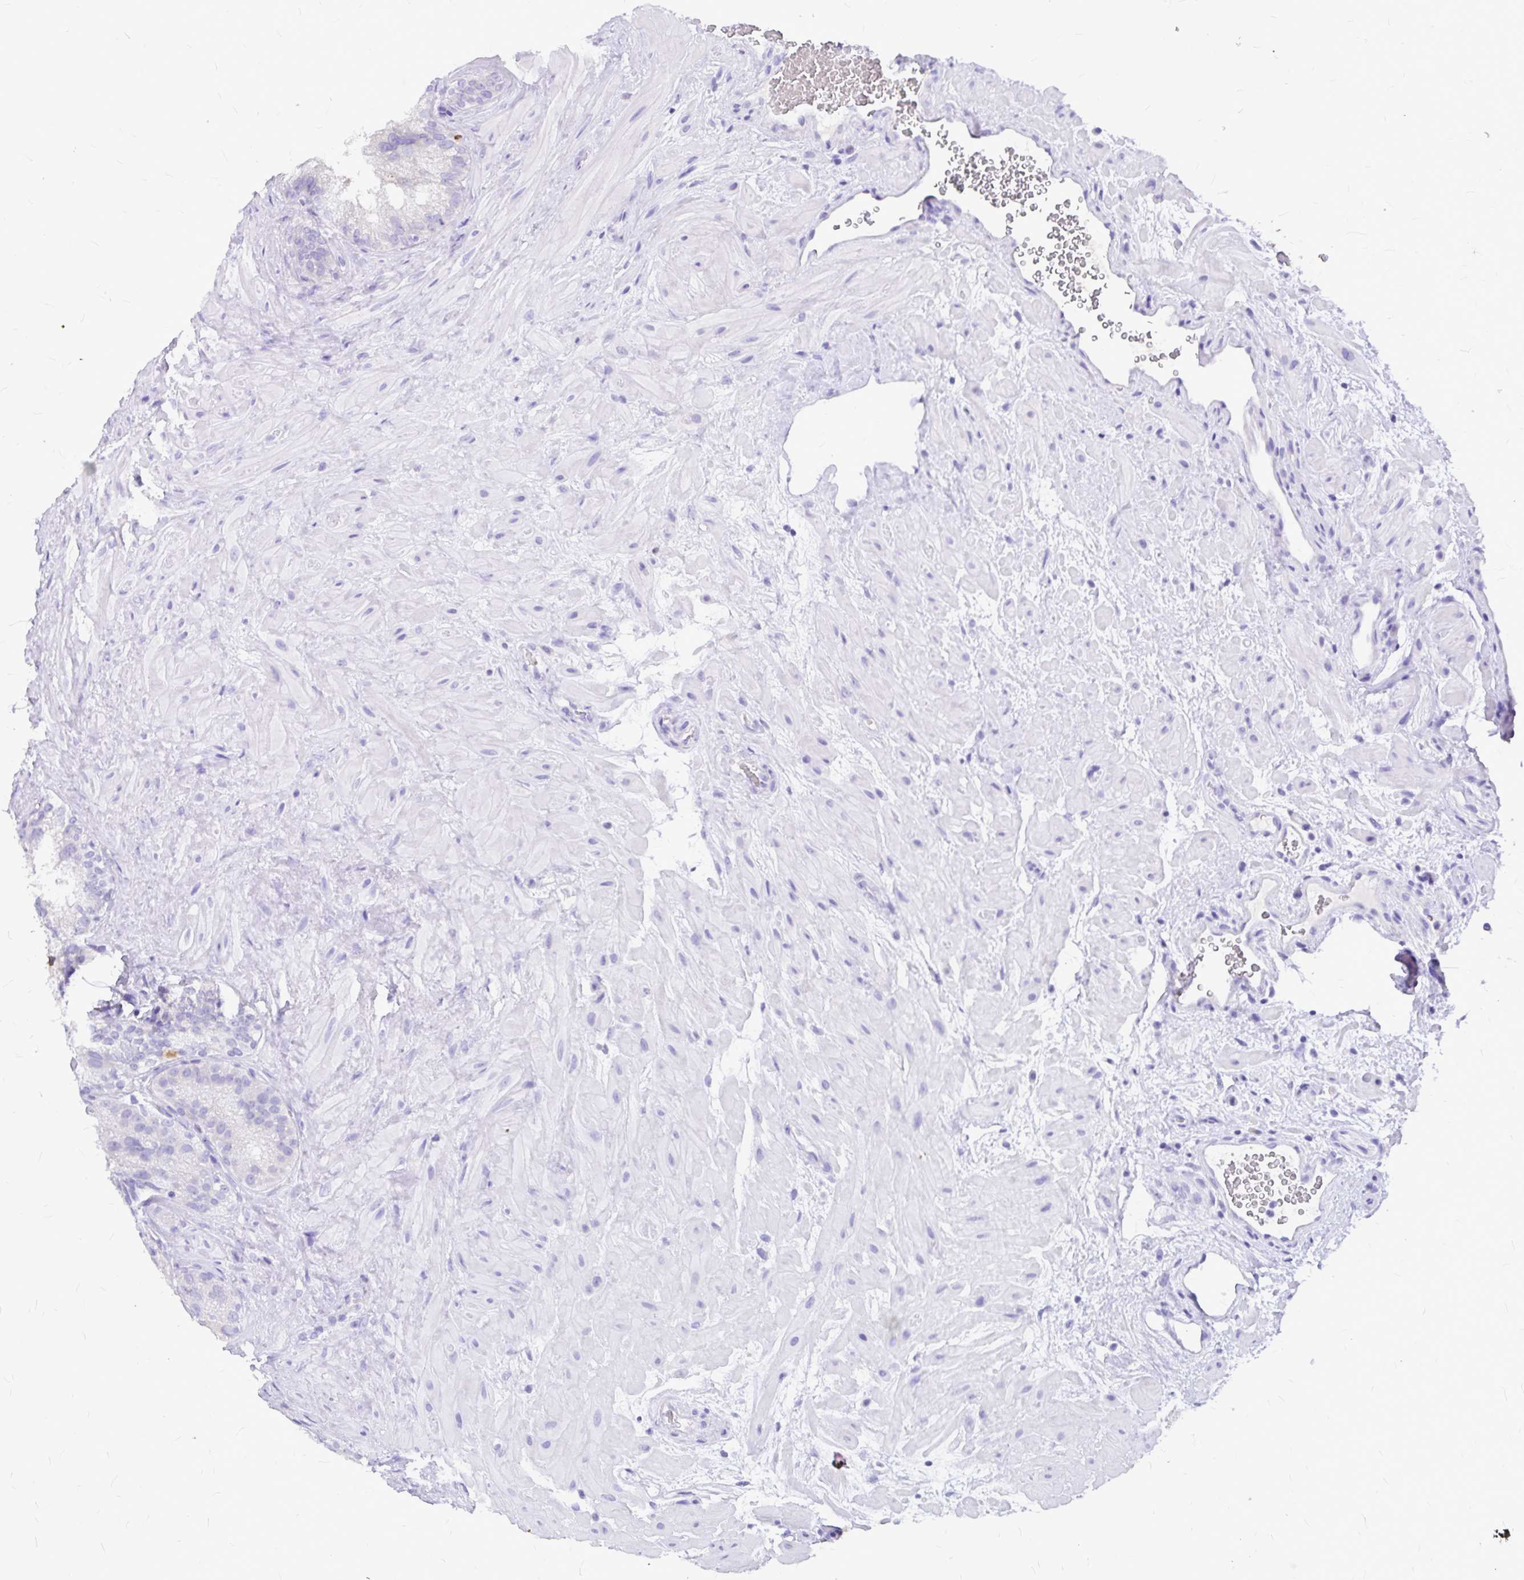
{"staining": {"intensity": "moderate", "quantity": "25%-75%", "location": "cytoplasmic/membranous"}, "tissue": "seminal vesicle", "cell_type": "Glandular cells", "image_type": "normal", "snomed": [{"axis": "morphology", "description": "Normal tissue, NOS"}, {"axis": "topography", "description": "Seminal veicle"}], "caption": "IHC (DAB) staining of benign human seminal vesicle exhibits moderate cytoplasmic/membranous protein staining in approximately 25%-75% of glandular cells. Using DAB (brown) and hematoxylin (blue) stains, captured at high magnification using brightfield microscopy.", "gene": "CLEC1B", "patient": {"sex": "male", "age": 60}}